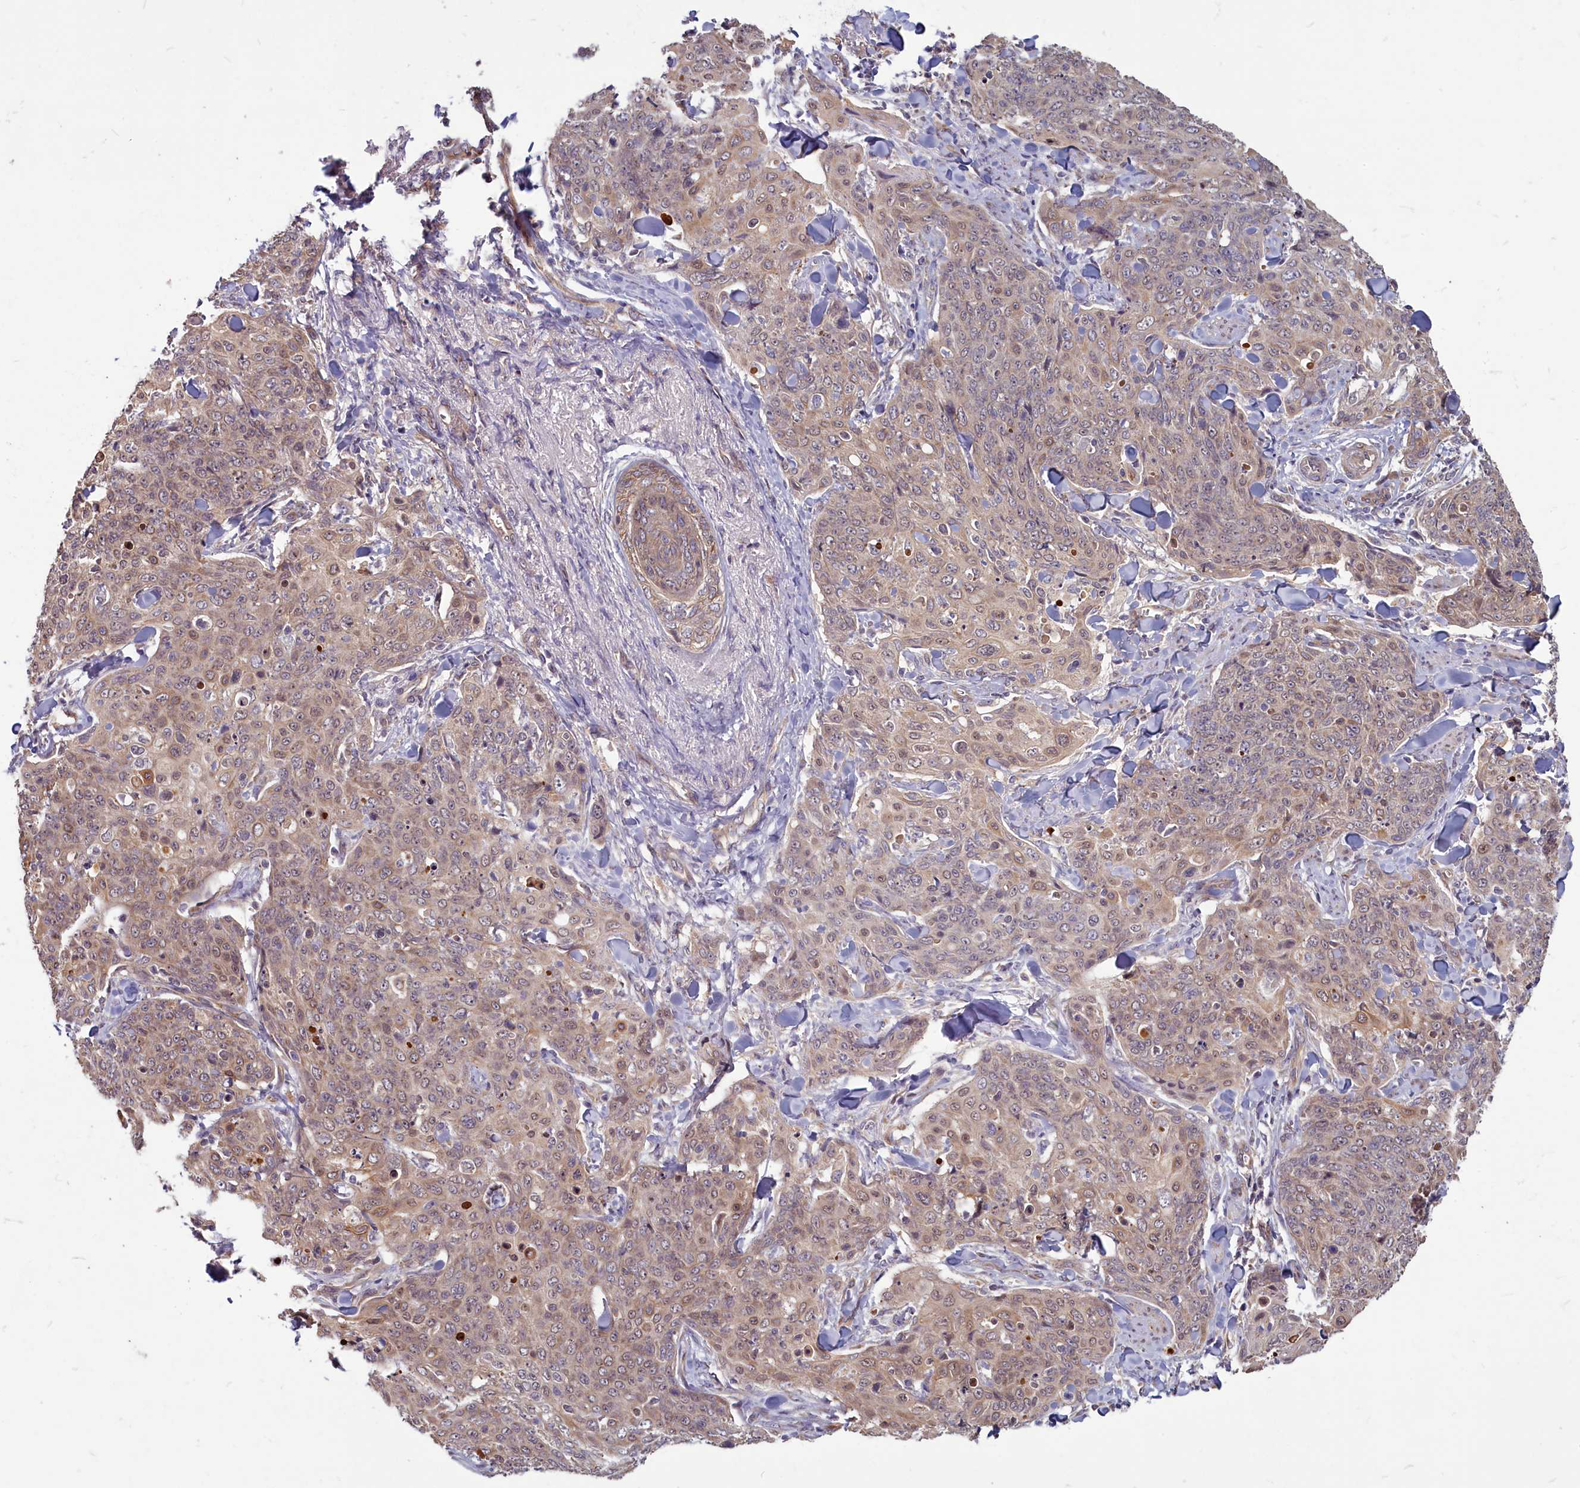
{"staining": {"intensity": "moderate", "quantity": ">75%", "location": "cytoplasmic/membranous,nuclear"}, "tissue": "skin cancer", "cell_type": "Tumor cells", "image_type": "cancer", "snomed": [{"axis": "morphology", "description": "Squamous cell carcinoma, NOS"}, {"axis": "topography", "description": "Skin"}, {"axis": "topography", "description": "Vulva"}], "caption": "Tumor cells demonstrate moderate cytoplasmic/membranous and nuclear staining in about >75% of cells in squamous cell carcinoma (skin). (DAB IHC with brightfield microscopy, high magnification).", "gene": "MYCBP", "patient": {"sex": "female", "age": 85}}